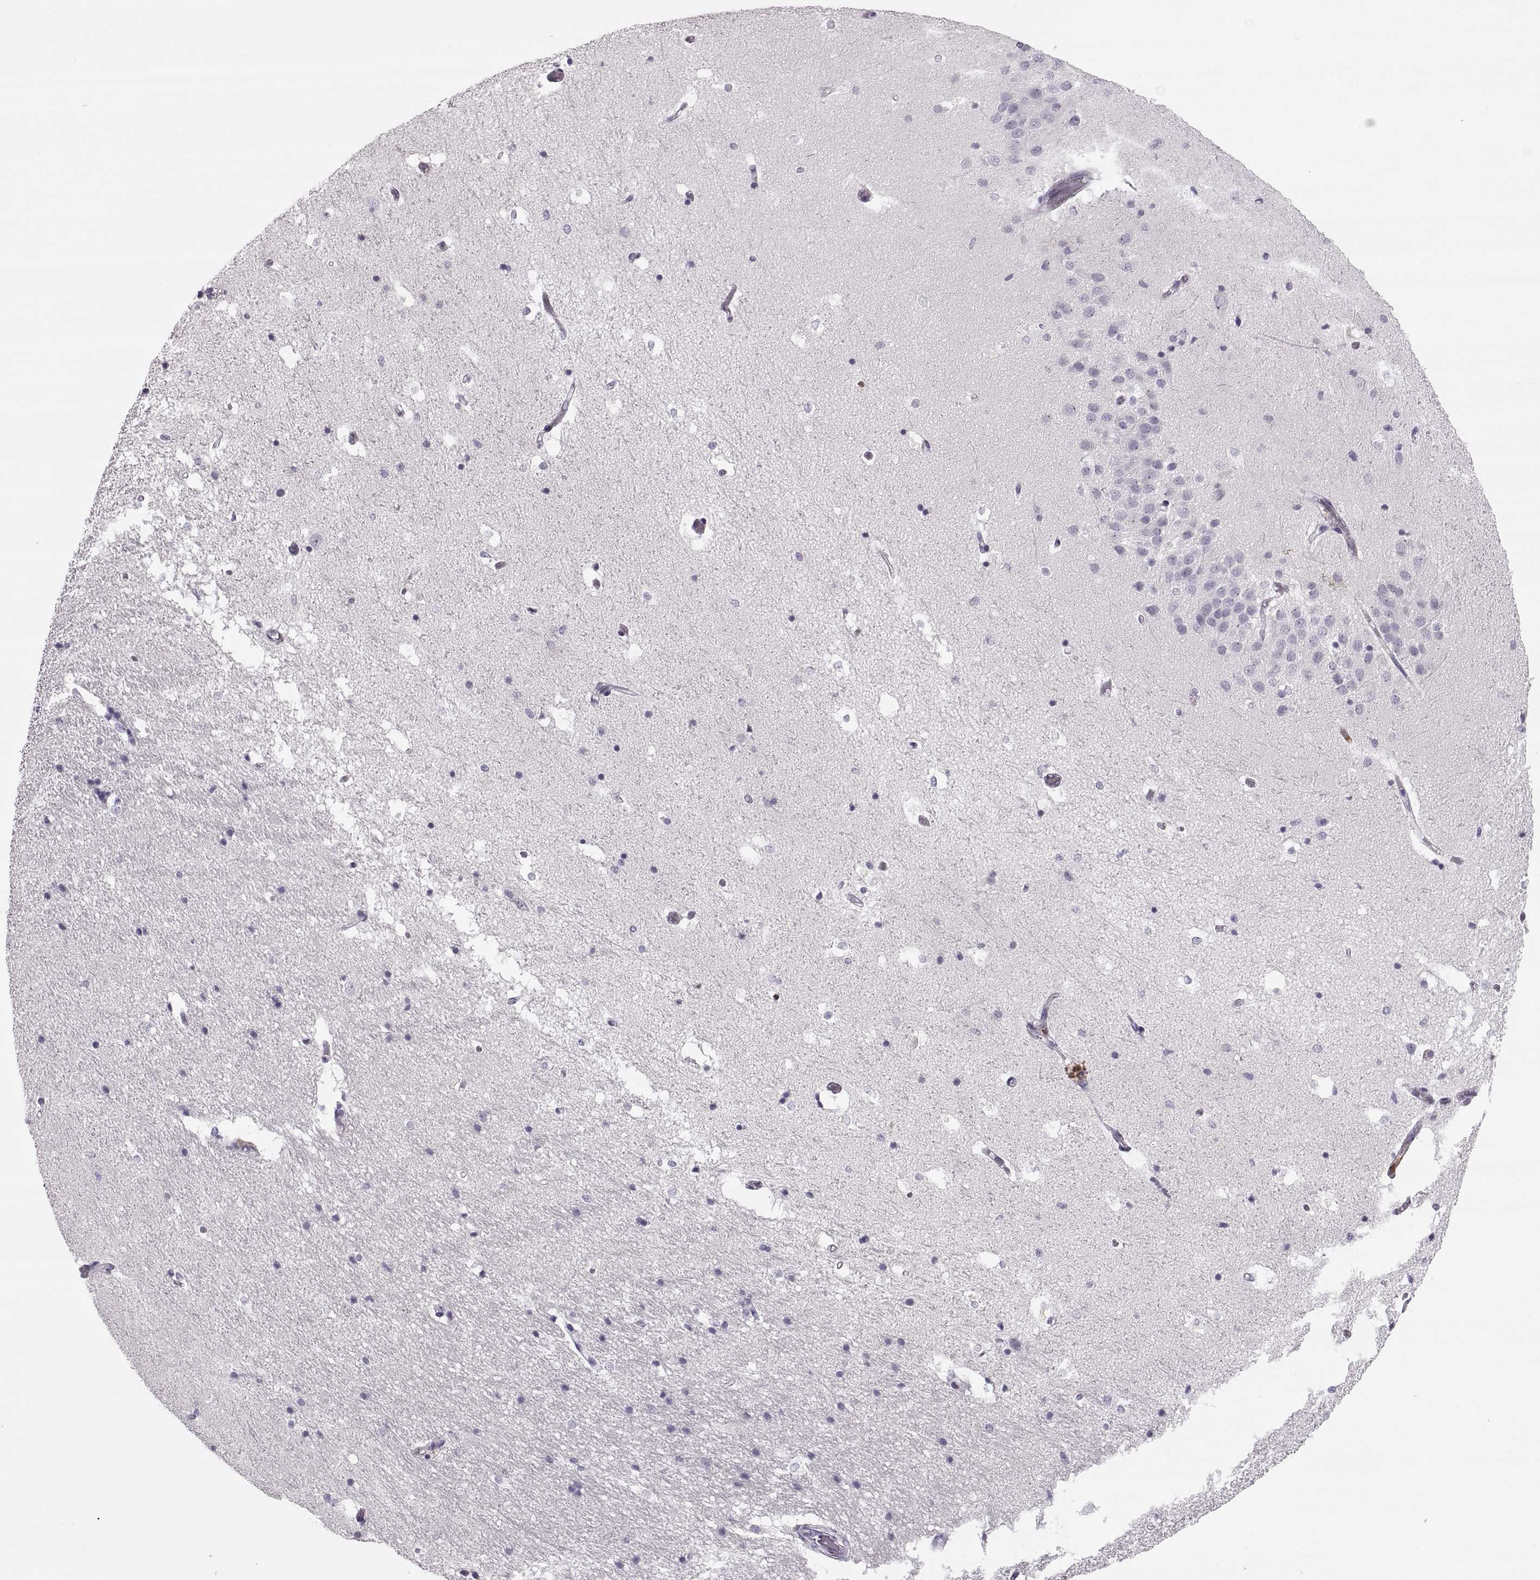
{"staining": {"intensity": "negative", "quantity": "none", "location": "none"}, "tissue": "hippocampus", "cell_type": "Glial cells", "image_type": "normal", "snomed": [{"axis": "morphology", "description": "Normal tissue, NOS"}, {"axis": "topography", "description": "Hippocampus"}], "caption": "Immunohistochemical staining of normal hippocampus demonstrates no significant positivity in glial cells. The staining was performed using DAB to visualize the protein expression in brown, while the nuclei were stained in blue with hematoxylin (Magnification: 20x).", "gene": "MILR1", "patient": {"sex": "male", "age": 44}}